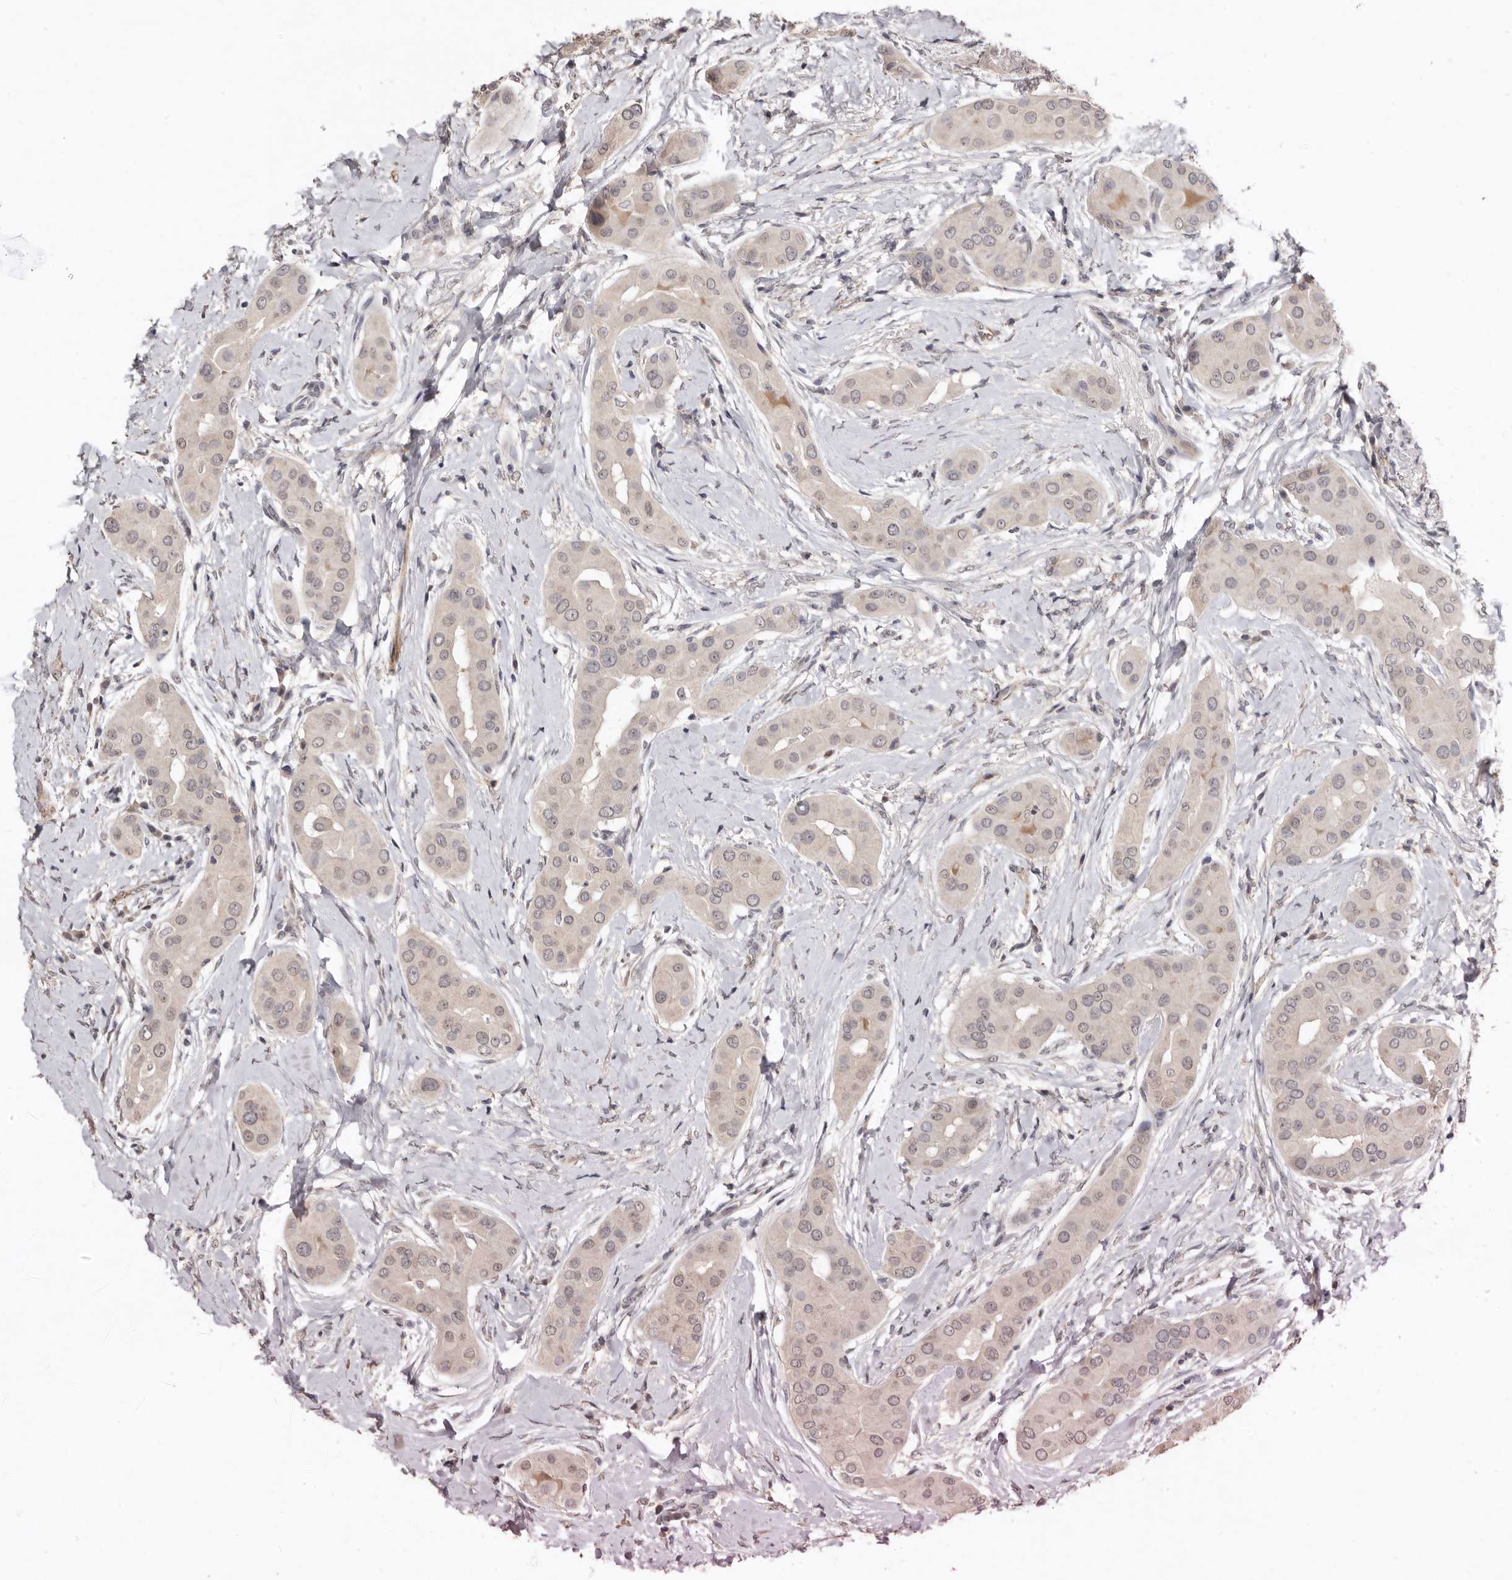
{"staining": {"intensity": "negative", "quantity": "none", "location": "none"}, "tissue": "thyroid cancer", "cell_type": "Tumor cells", "image_type": "cancer", "snomed": [{"axis": "morphology", "description": "Papillary adenocarcinoma, NOS"}, {"axis": "topography", "description": "Thyroid gland"}], "caption": "Immunohistochemistry of human thyroid cancer displays no positivity in tumor cells.", "gene": "SULT1E1", "patient": {"sex": "male", "age": 33}}